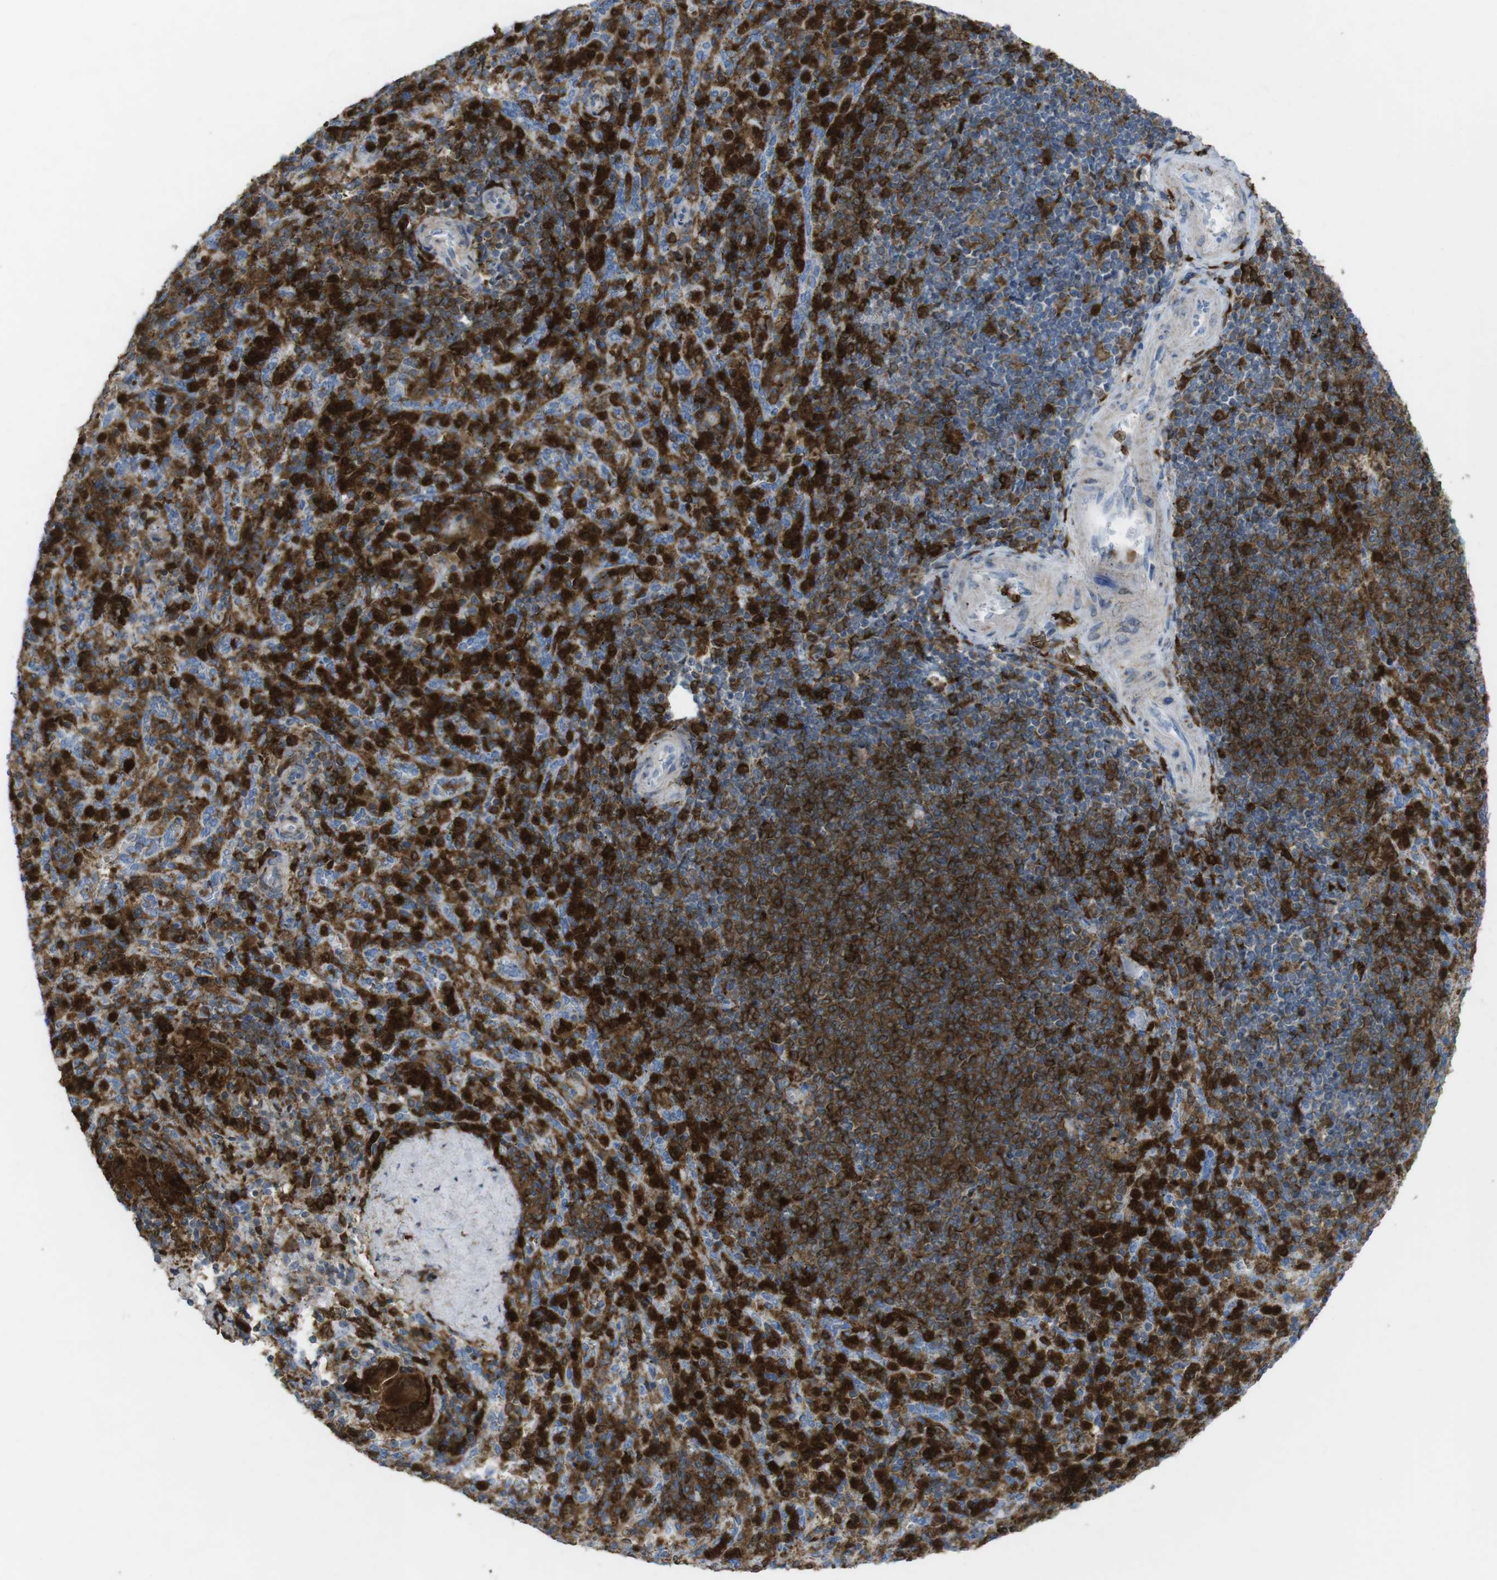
{"staining": {"intensity": "strong", "quantity": "25%-75%", "location": "cytoplasmic/membranous"}, "tissue": "spleen", "cell_type": "Cells in red pulp", "image_type": "normal", "snomed": [{"axis": "morphology", "description": "Normal tissue, NOS"}, {"axis": "topography", "description": "Spleen"}], "caption": "Approximately 25%-75% of cells in red pulp in normal human spleen show strong cytoplasmic/membranous protein staining as visualized by brown immunohistochemical staining.", "gene": "PRKCD", "patient": {"sex": "male", "age": 36}}